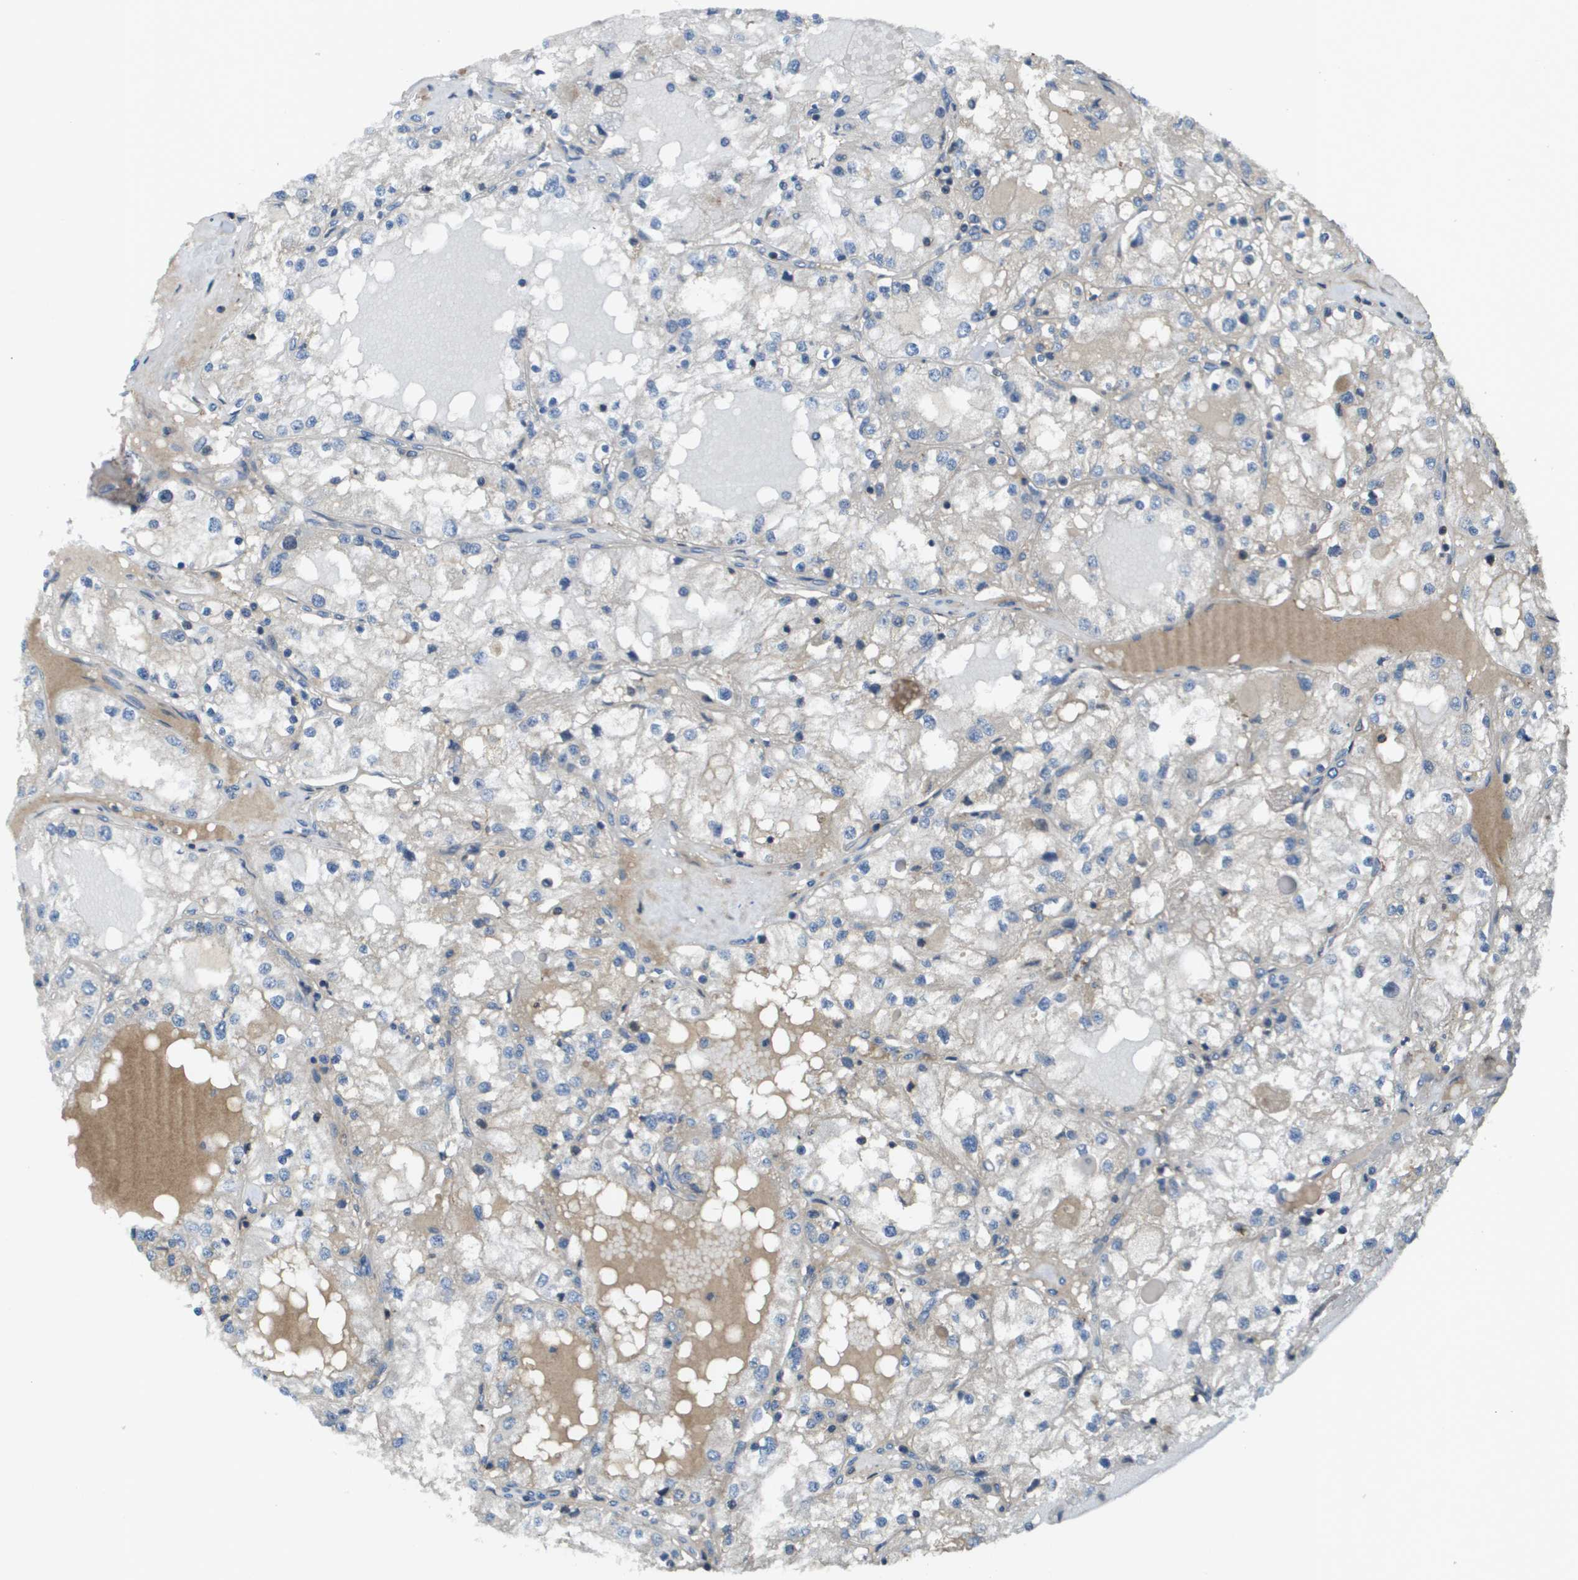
{"staining": {"intensity": "negative", "quantity": "none", "location": "none"}, "tissue": "renal cancer", "cell_type": "Tumor cells", "image_type": "cancer", "snomed": [{"axis": "morphology", "description": "Adenocarcinoma, NOS"}, {"axis": "topography", "description": "Kidney"}], "caption": "Adenocarcinoma (renal) stained for a protein using immunohistochemistry shows no staining tumor cells.", "gene": "KRT23", "patient": {"sex": "male", "age": 68}}